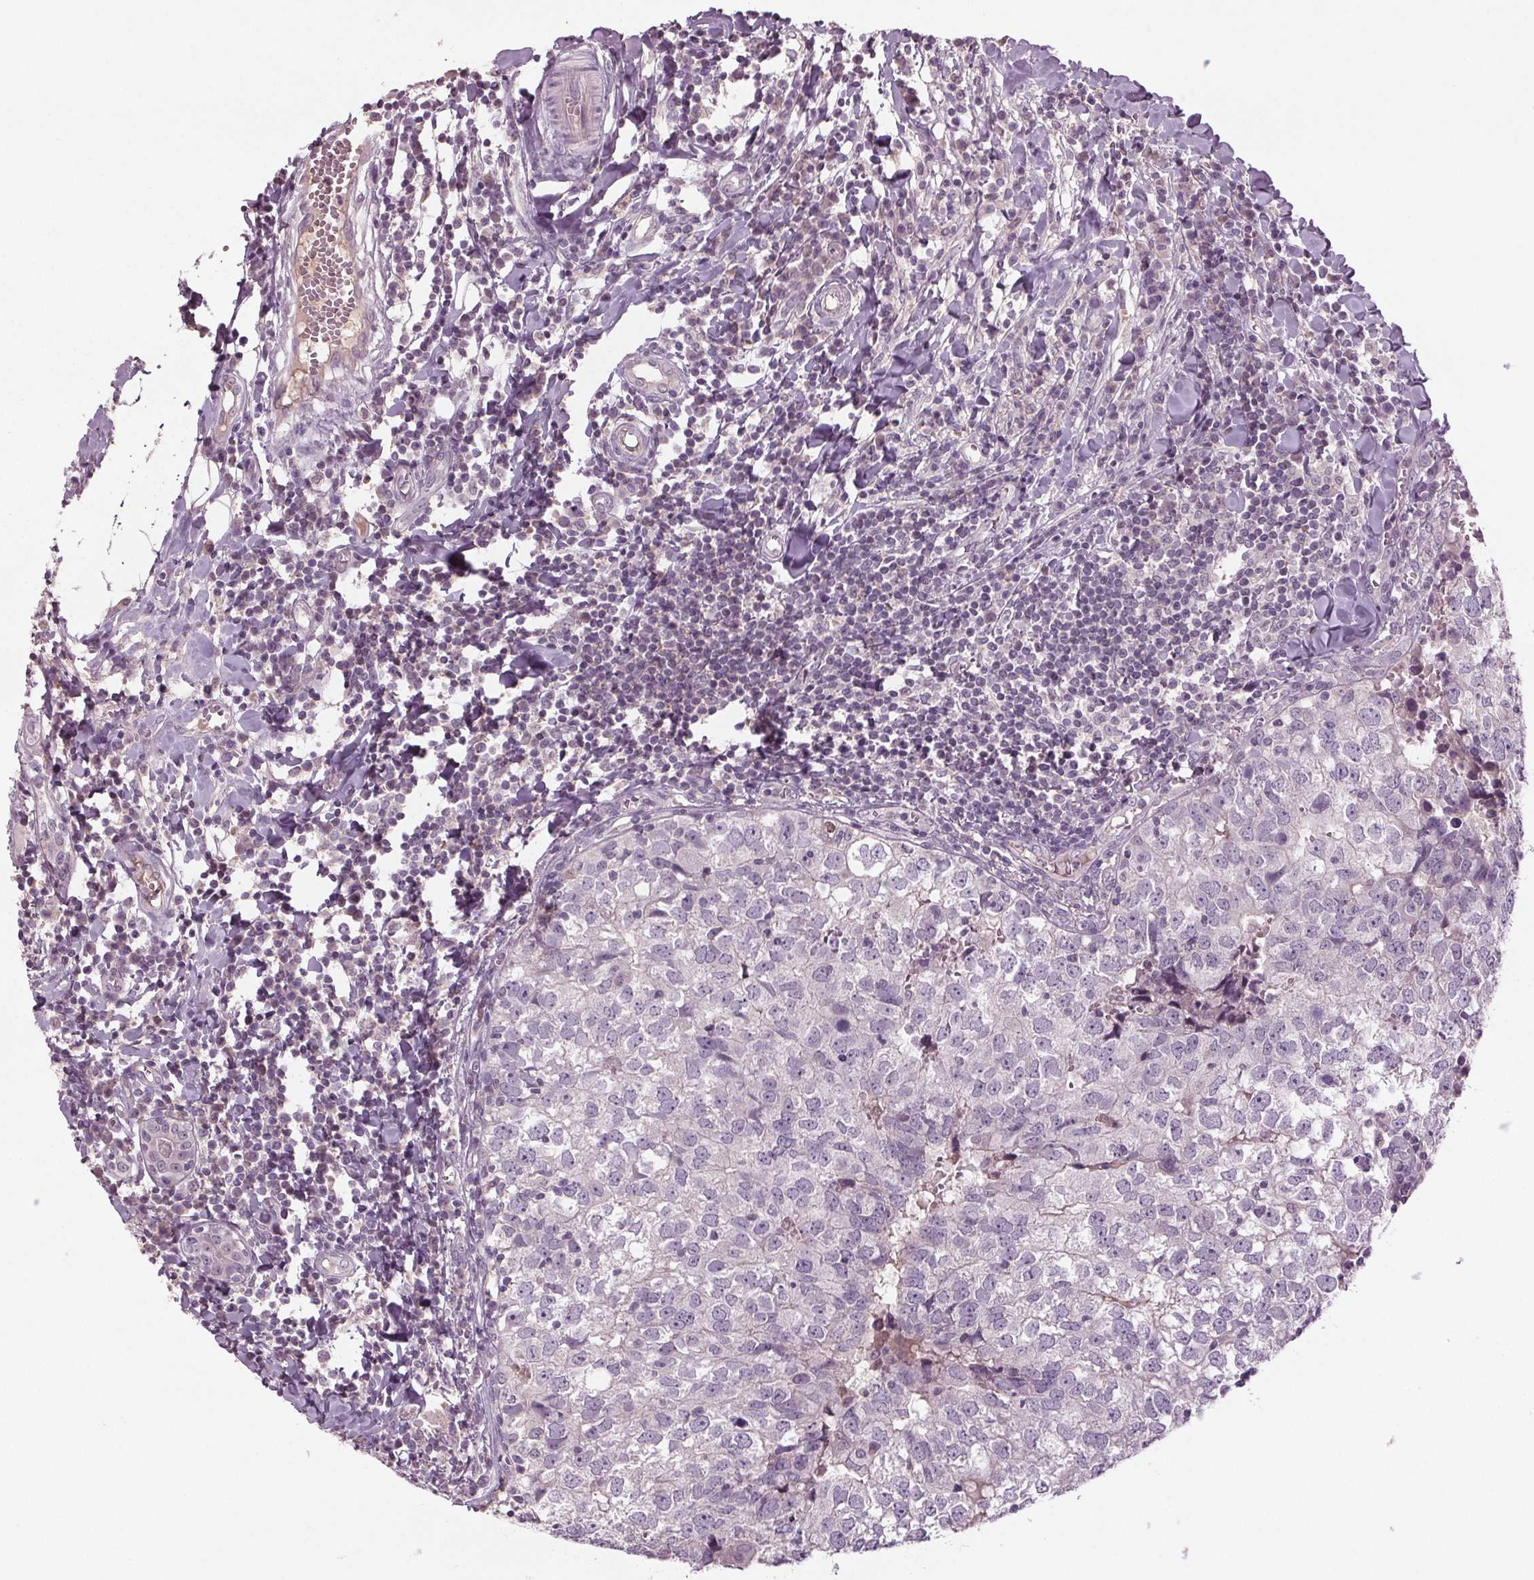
{"staining": {"intensity": "negative", "quantity": "none", "location": "none"}, "tissue": "breast cancer", "cell_type": "Tumor cells", "image_type": "cancer", "snomed": [{"axis": "morphology", "description": "Duct carcinoma"}, {"axis": "topography", "description": "Breast"}], "caption": "This photomicrograph is of infiltrating ductal carcinoma (breast) stained with IHC to label a protein in brown with the nuclei are counter-stained blue. There is no positivity in tumor cells.", "gene": "BHLHE22", "patient": {"sex": "female", "age": 30}}